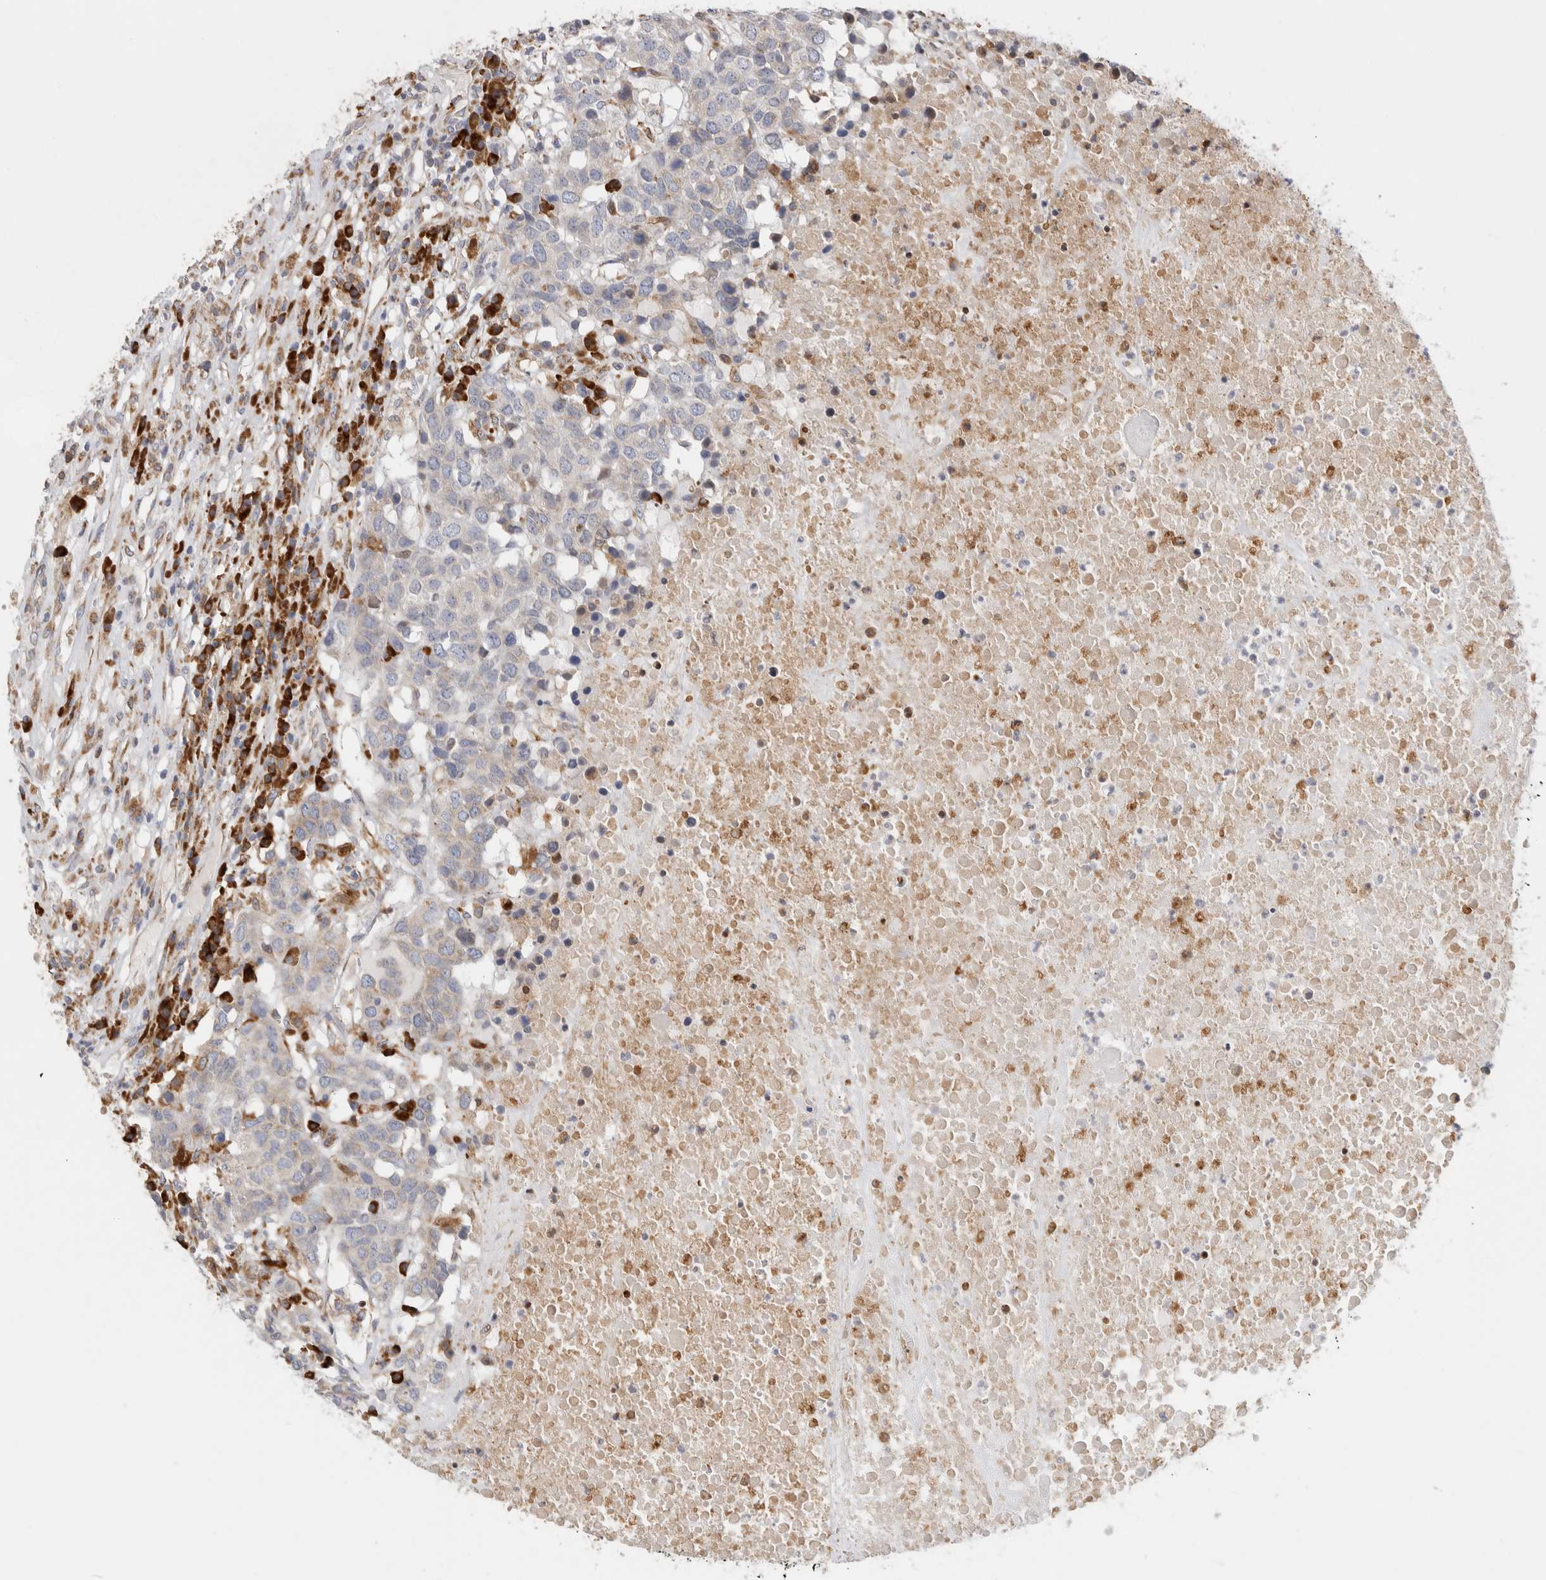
{"staining": {"intensity": "weak", "quantity": "<25%", "location": "cytoplasmic/membranous"}, "tissue": "head and neck cancer", "cell_type": "Tumor cells", "image_type": "cancer", "snomed": [{"axis": "morphology", "description": "Squamous cell carcinoma, NOS"}, {"axis": "topography", "description": "Head-Neck"}], "caption": "There is no significant staining in tumor cells of head and neck cancer. Nuclei are stained in blue.", "gene": "RPN2", "patient": {"sex": "male", "age": 66}}